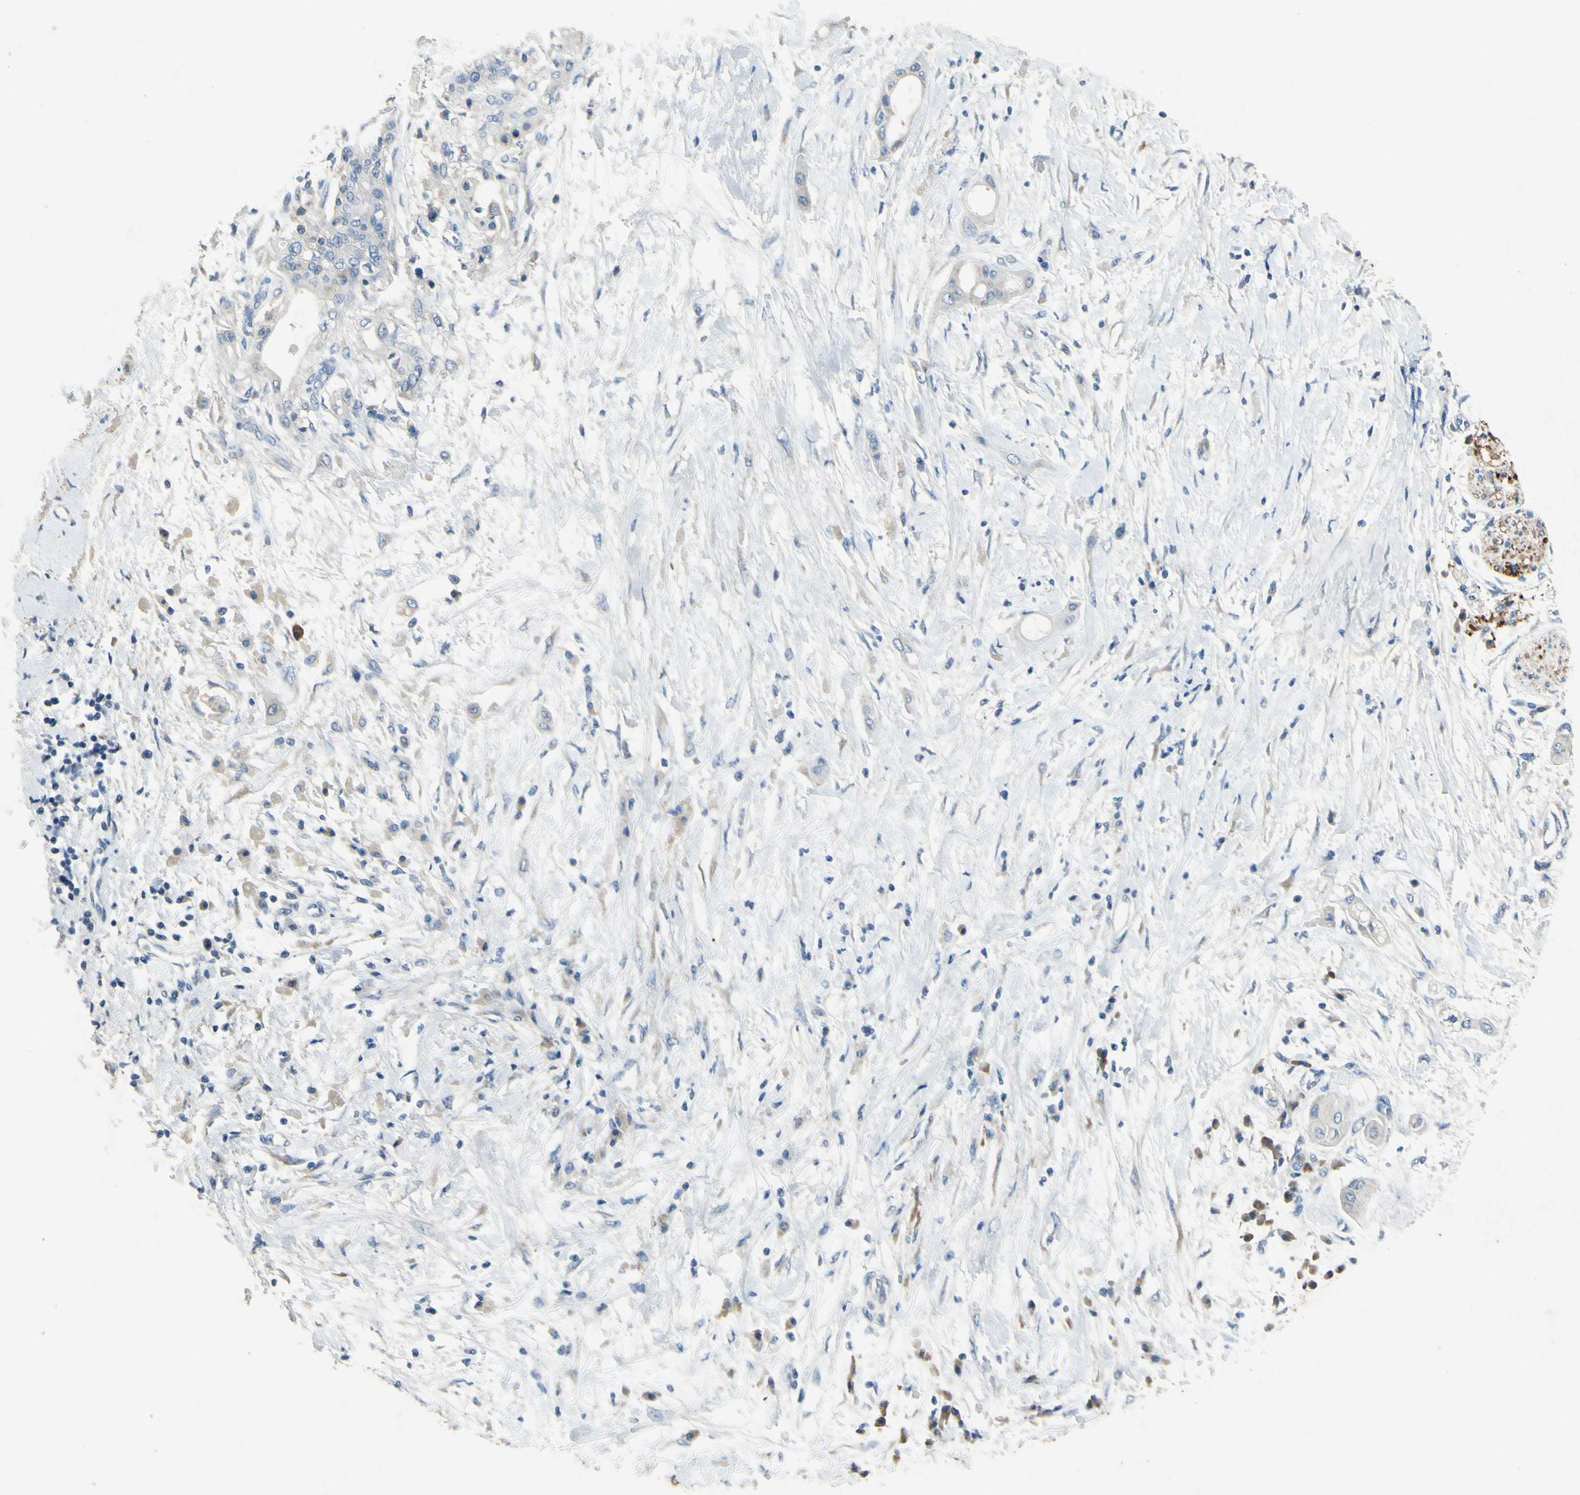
{"staining": {"intensity": "negative", "quantity": "none", "location": "none"}, "tissue": "pancreatic cancer", "cell_type": "Tumor cells", "image_type": "cancer", "snomed": [{"axis": "morphology", "description": "Adenocarcinoma, NOS"}, {"axis": "morphology", "description": "Adenocarcinoma, metastatic, NOS"}, {"axis": "topography", "description": "Lymph node"}, {"axis": "topography", "description": "Pancreas"}, {"axis": "topography", "description": "Duodenum"}], "caption": "Tumor cells are negative for protein expression in human adenocarcinoma (pancreatic).", "gene": "SNAP91", "patient": {"sex": "female", "age": 64}}